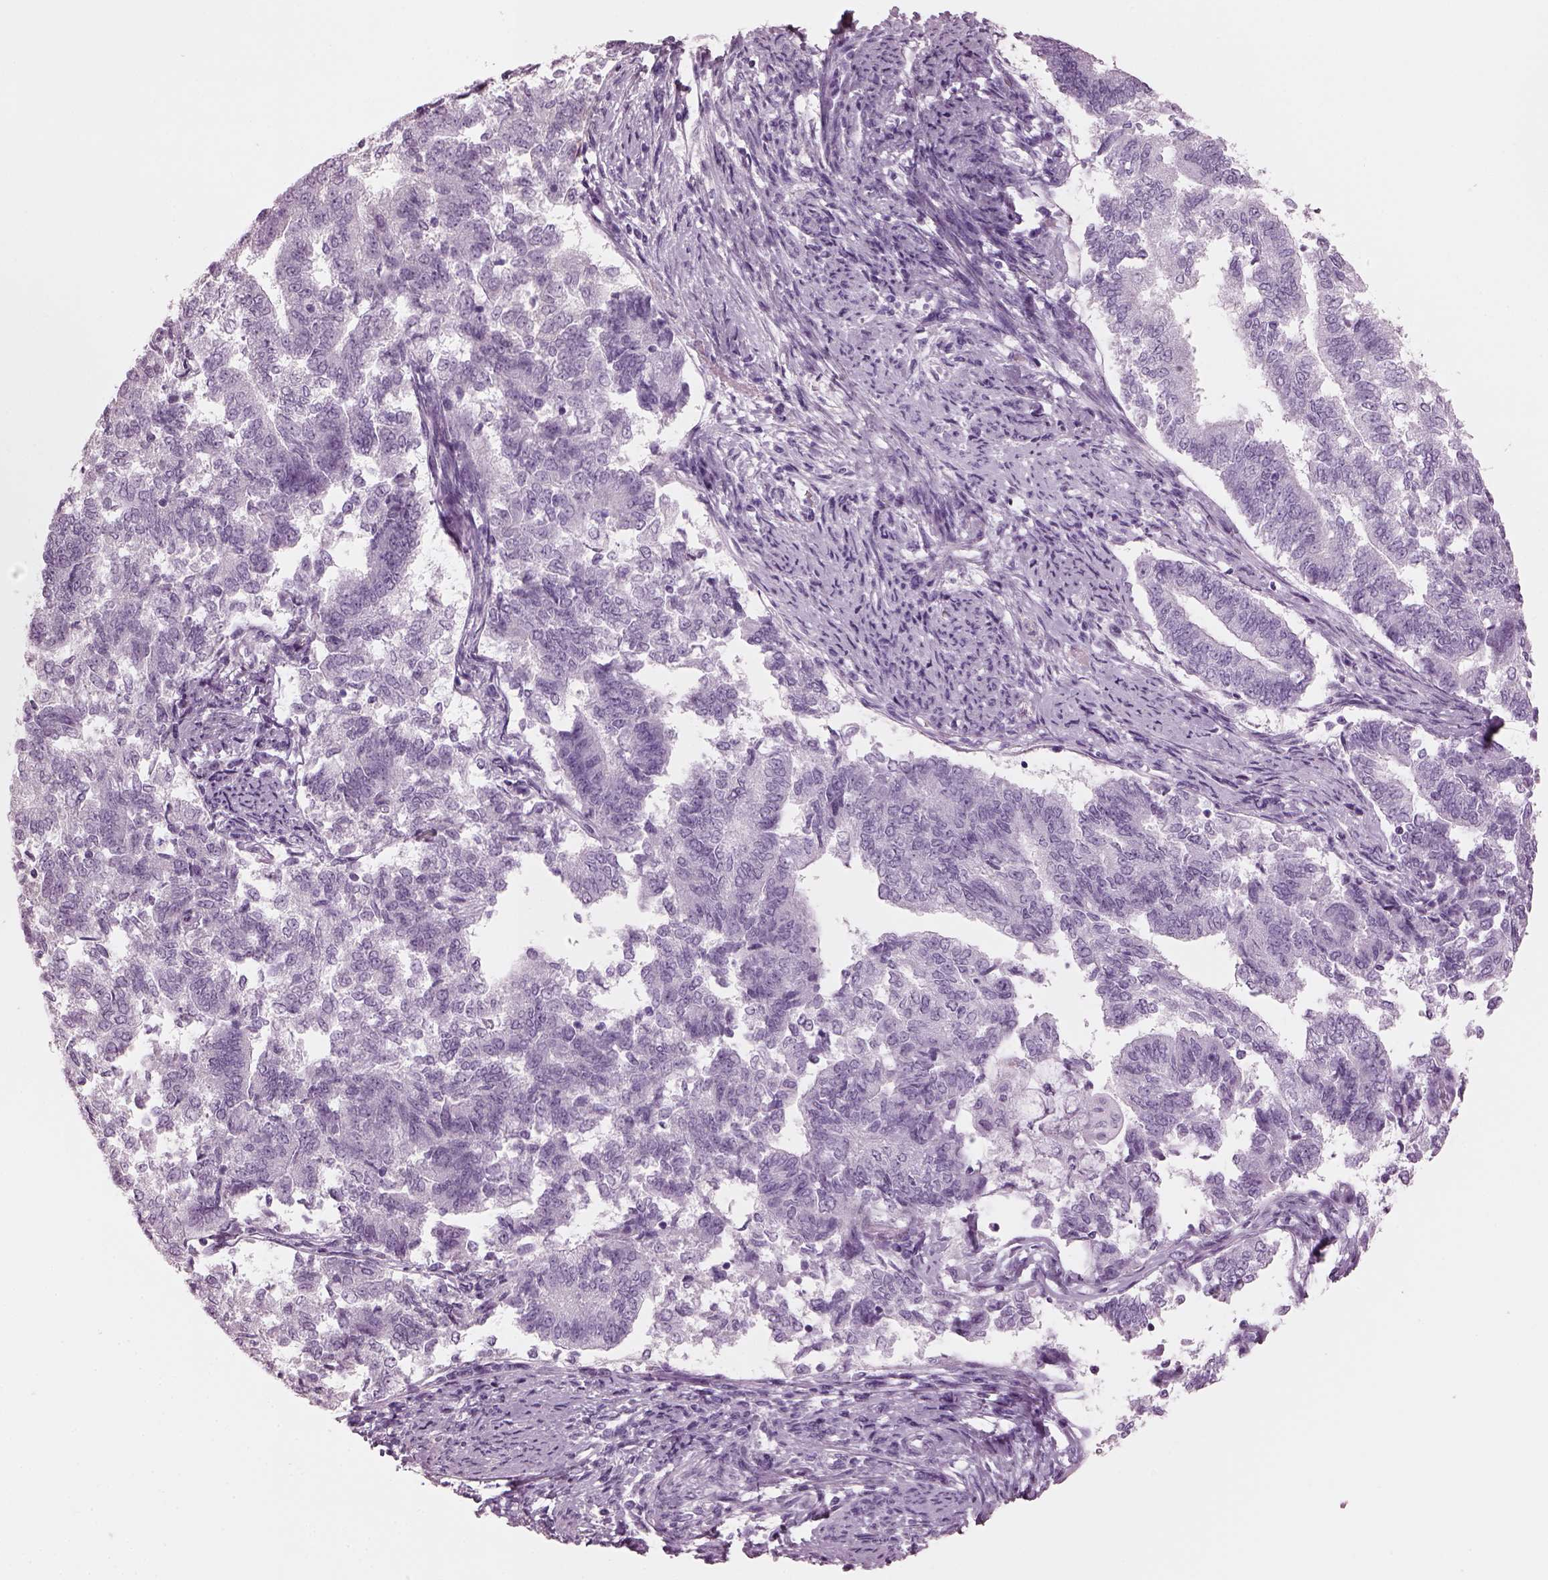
{"staining": {"intensity": "negative", "quantity": "none", "location": "none"}, "tissue": "endometrial cancer", "cell_type": "Tumor cells", "image_type": "cancer", "snomed": [{"axis": "morphology", "description": "Adenocarcinoma, NOS"}, {"axis": "topography", "description": "Endometrium"}], "caption": "The histopathology image exhibits no staining of tumor cells in endometrial adenocarcinoma.", "gene": "HYDIN", "patient": {"sex": "female", "age": 65}}